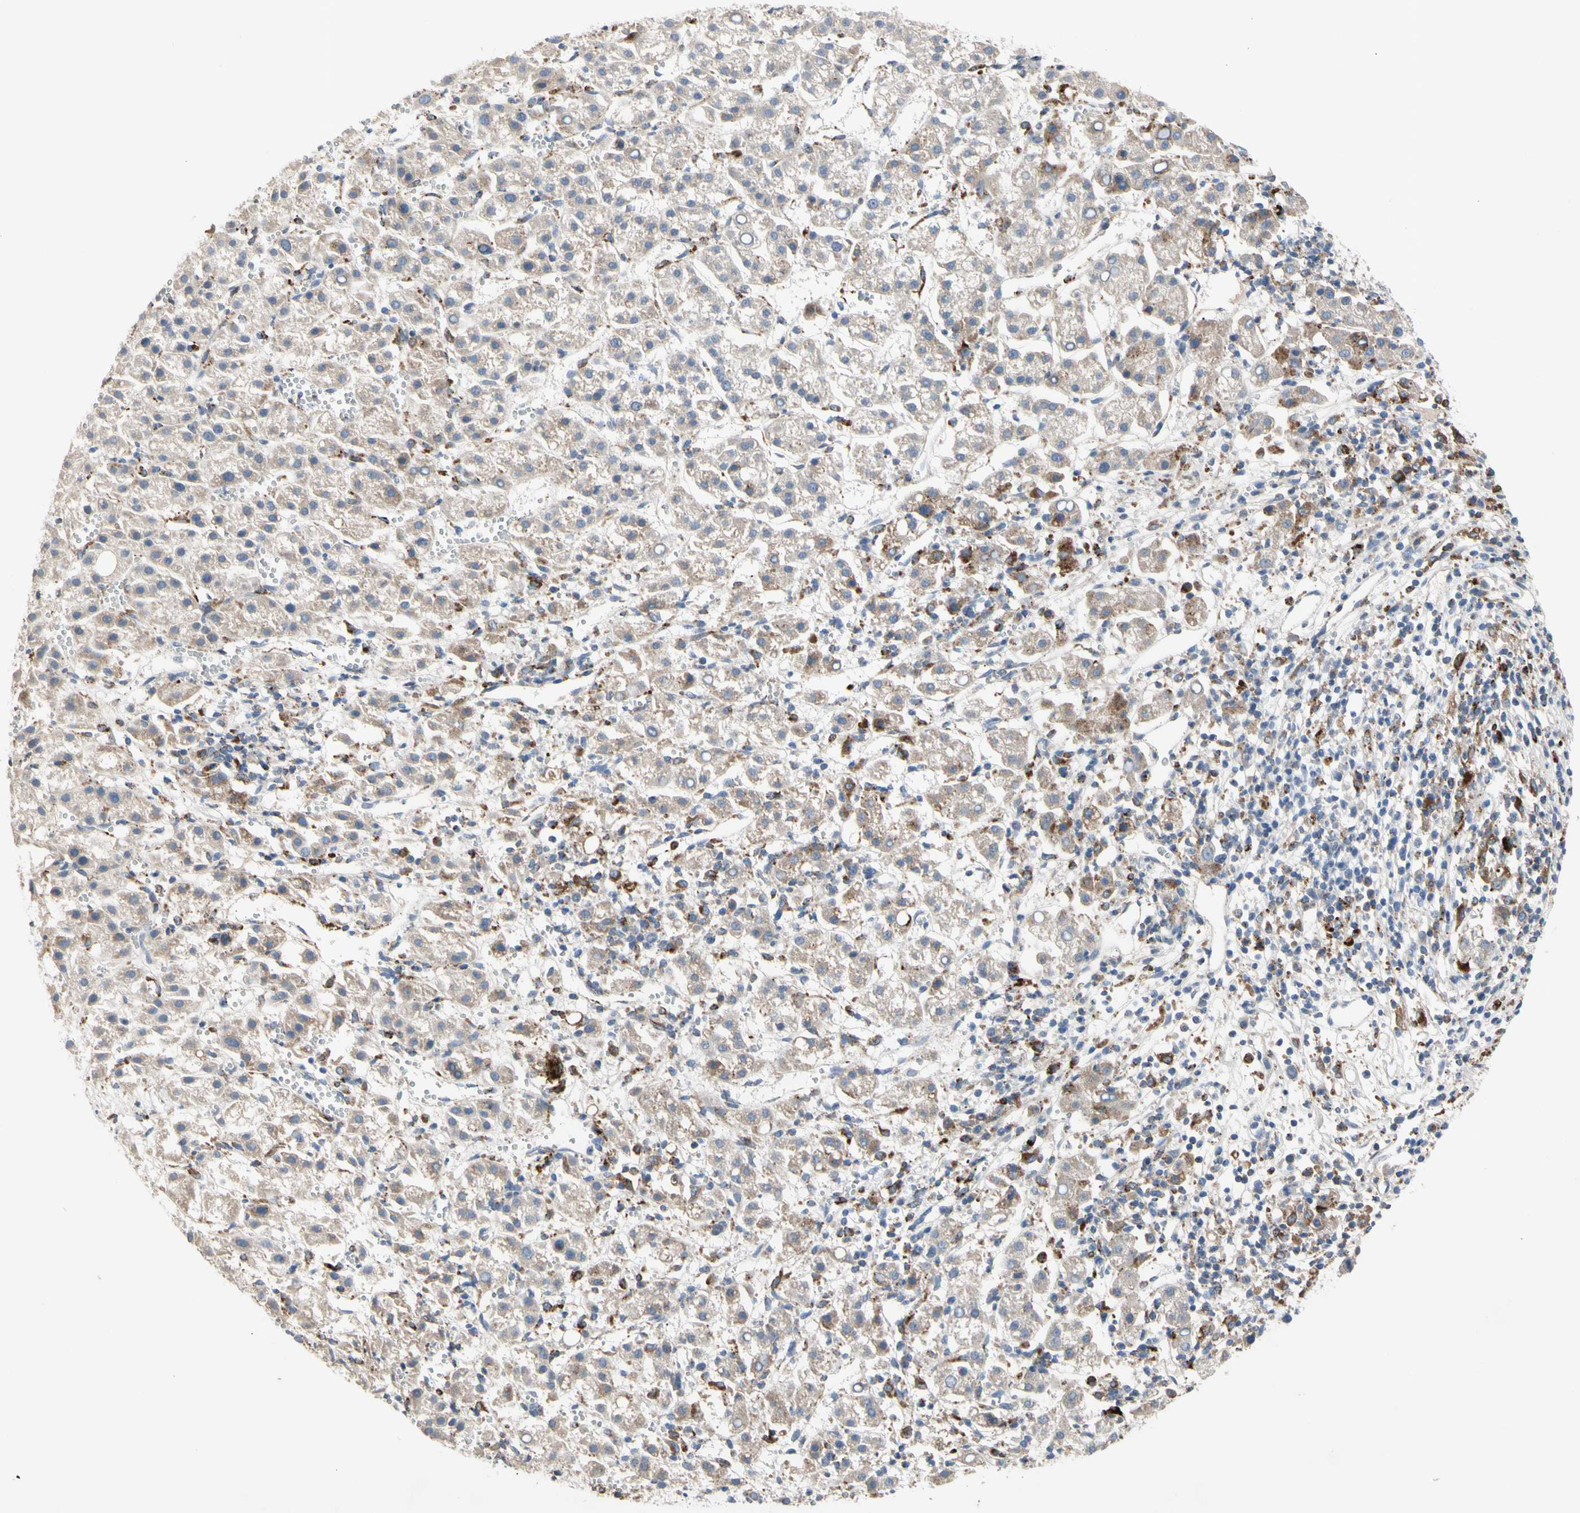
{"staining": {"intensity": "weak", "quantity": "25%-75%", "location": "cytoplasmic/membranous"}, "tissue": "liver cancer", "cell_type": "Tumor cells", "image_type": "cancer", "snomed": [{"axis": "morphology", "description": "Carcinoma, Hepatocellular, NOS"}, {"axis": "topography", "description": "Liver"}], "caption": "This is a photomicrograph of IHC staining of liver cancer (hepatocellular carcinoma), which shows weak expression in the cytoplasmic/membranous of tumor cells.", "gene": "ADA2", "patient": {"sex": "female", "age": 58}}